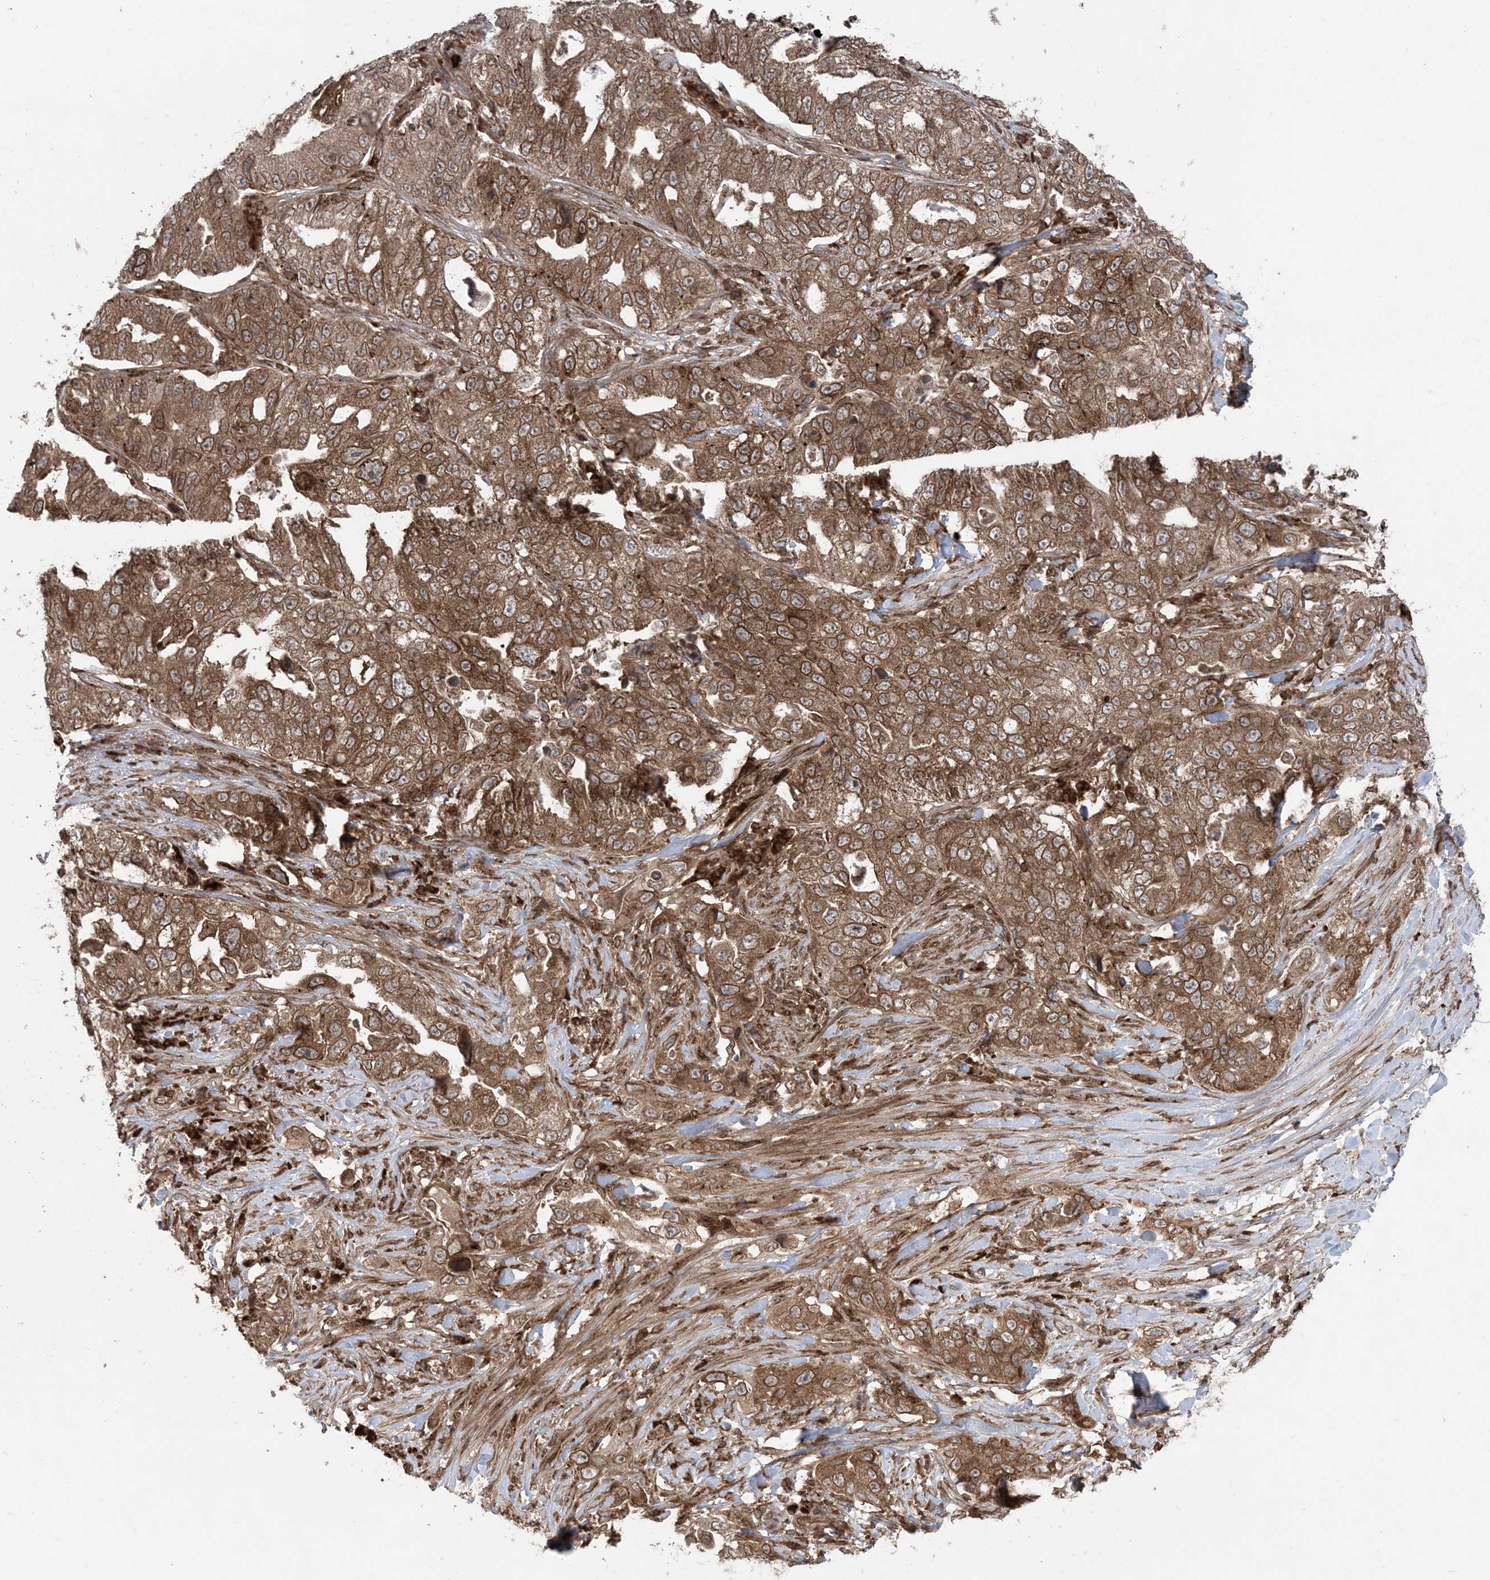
{"staining": {"intensity": "moderate", "quantity": ">75%", "location": "cytoplasmic/membranous"}, "tissue": "lung cancer", "cell_type": "Tumor cells", "image_type": "cancer", "snomed": [{"axis": "morphology", "description": "Adenocarcinoma, NOS"}, {"axis": "topography", "description": "Lung"}], "caption": "A photomicrograph showing moderate cytoplasmic/membranous staining in about >75% of tumor cells in lung adenocarcinoma, as visualized by brown immunohistochemical staining.", "gene": "DDX19B", "patient": {"sex": "female", "age": 51}}